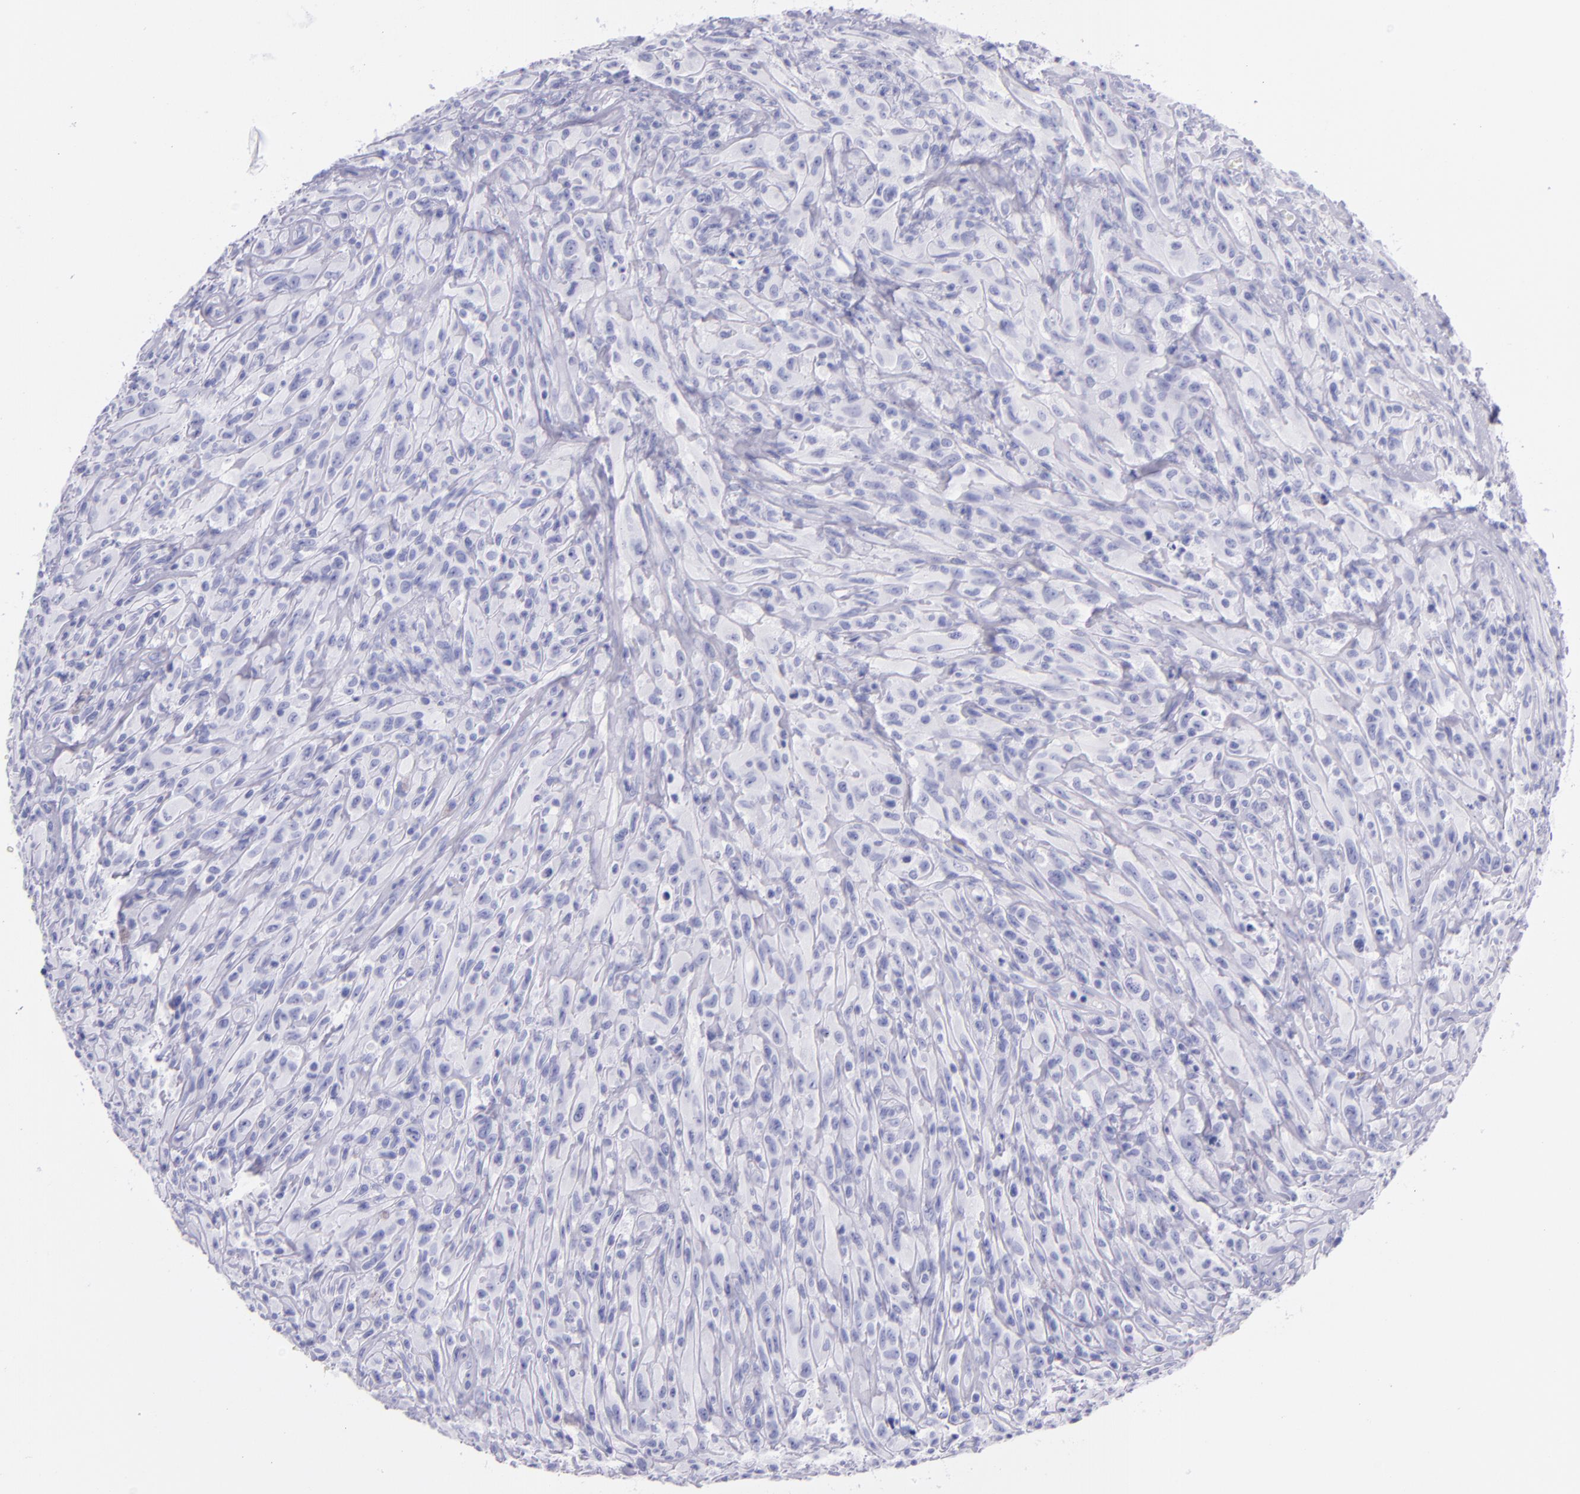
{"staining": {"intensity": "negative", "quantity": "none", "location": "none"}, "tissue": "glioma", "cell_type": "Tumor cells", "image_type": "cancer", "snomed": [{"axis": "morphology", "description": "Glioma, malignant, High grade"}, {"axis": "topography", "description": "Brain"}], "caption": "Glioma was stained to show a protein in brown. There is no significant expression in tumor cells.", "gene": "SFTPB", "patient": {"sex": "male", "age": 48}}